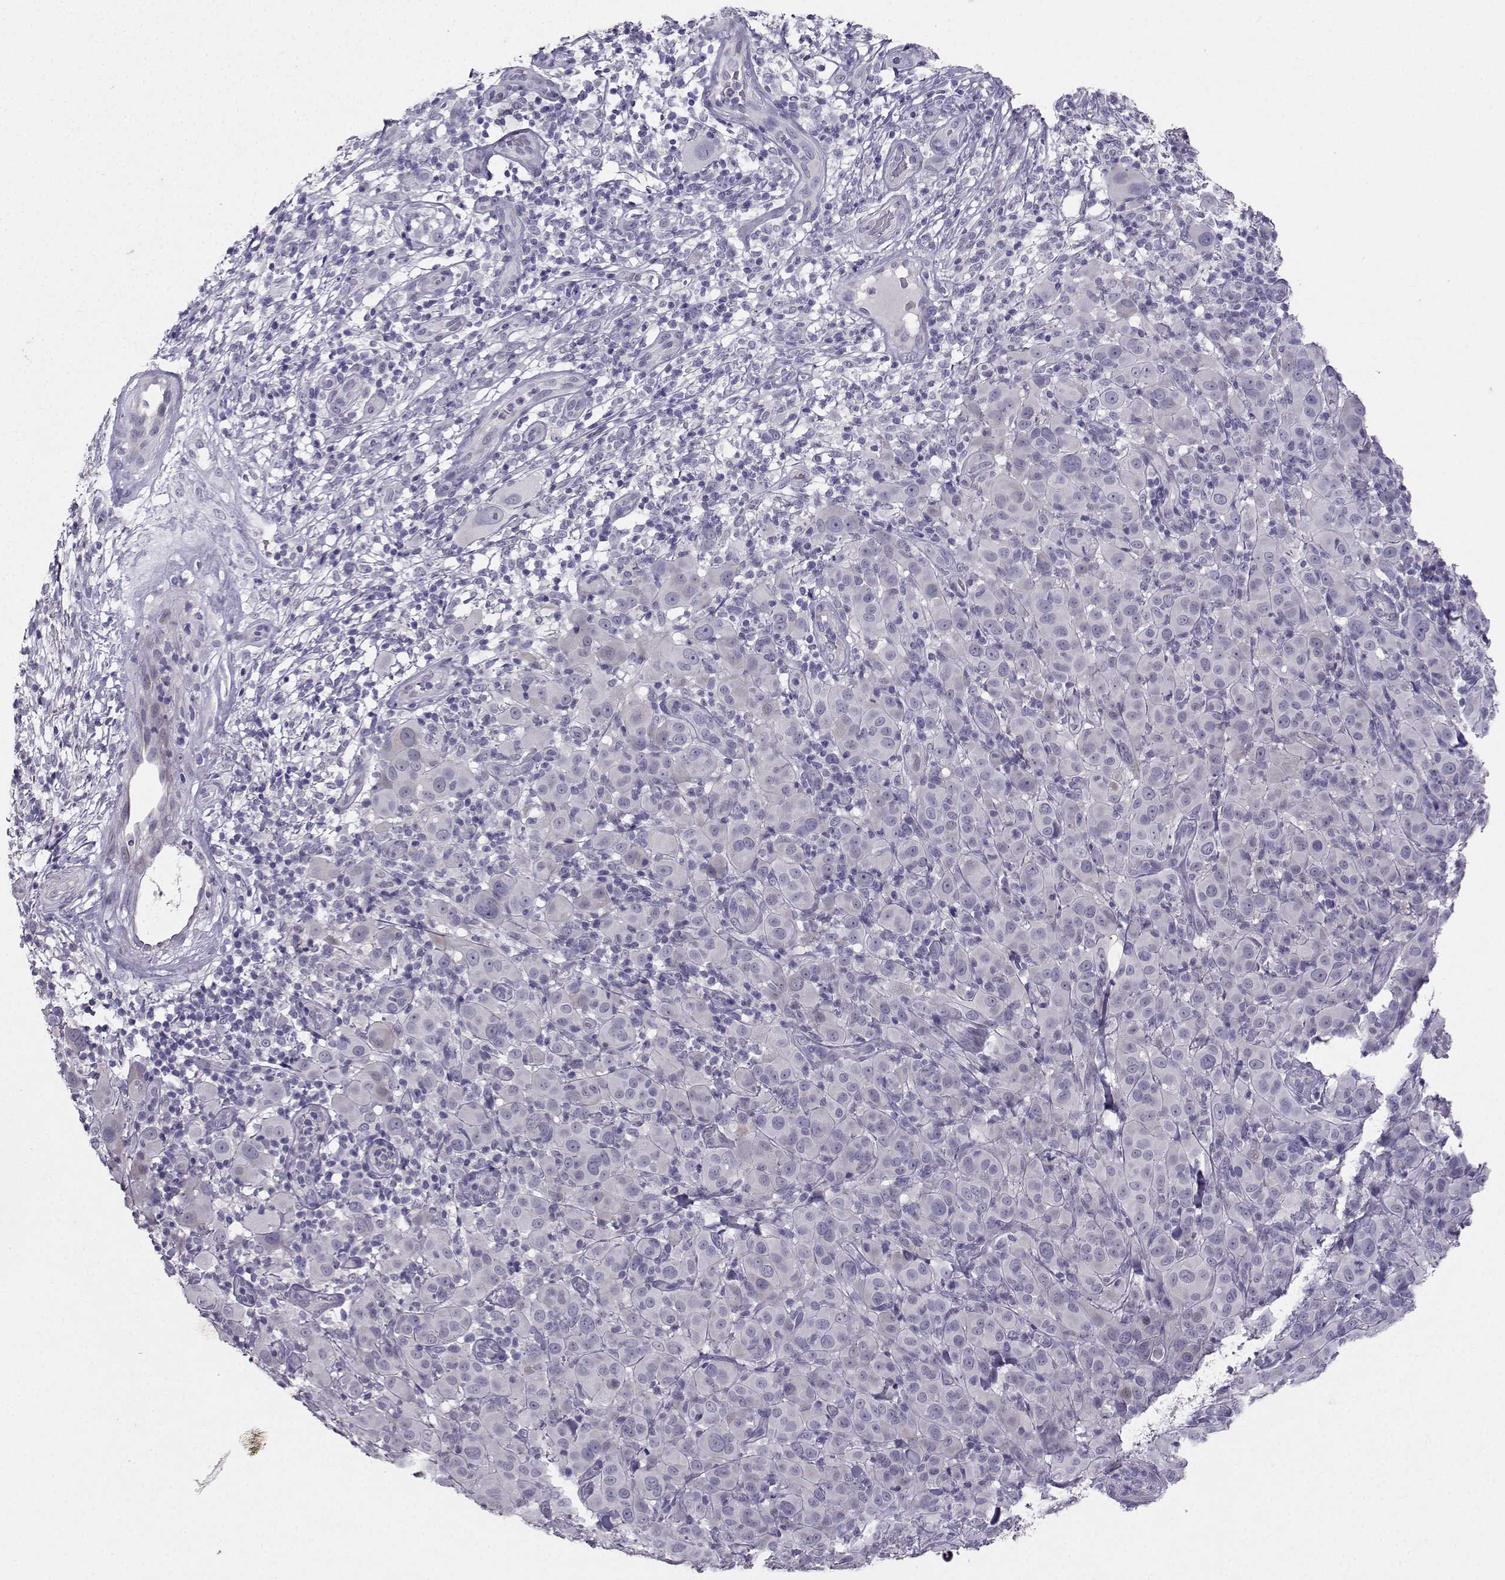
{"staining": {"intensity": "negative", "quantity": "none", "location": "none"}, "tissue": "melanoma", "cell_type": "Tumor cells", "image_type": "cancer", "snomed": [{"axis": "morphology", "description": "Malignant melanoma, NOS"}, {"axis": "topography", "description": "Skin"}], "caption": "Tumor cells are negative for brown protein staining in malignant melanoma.", "gene": "CARTPT", "patient": {"sex": "female", "age": 87}}